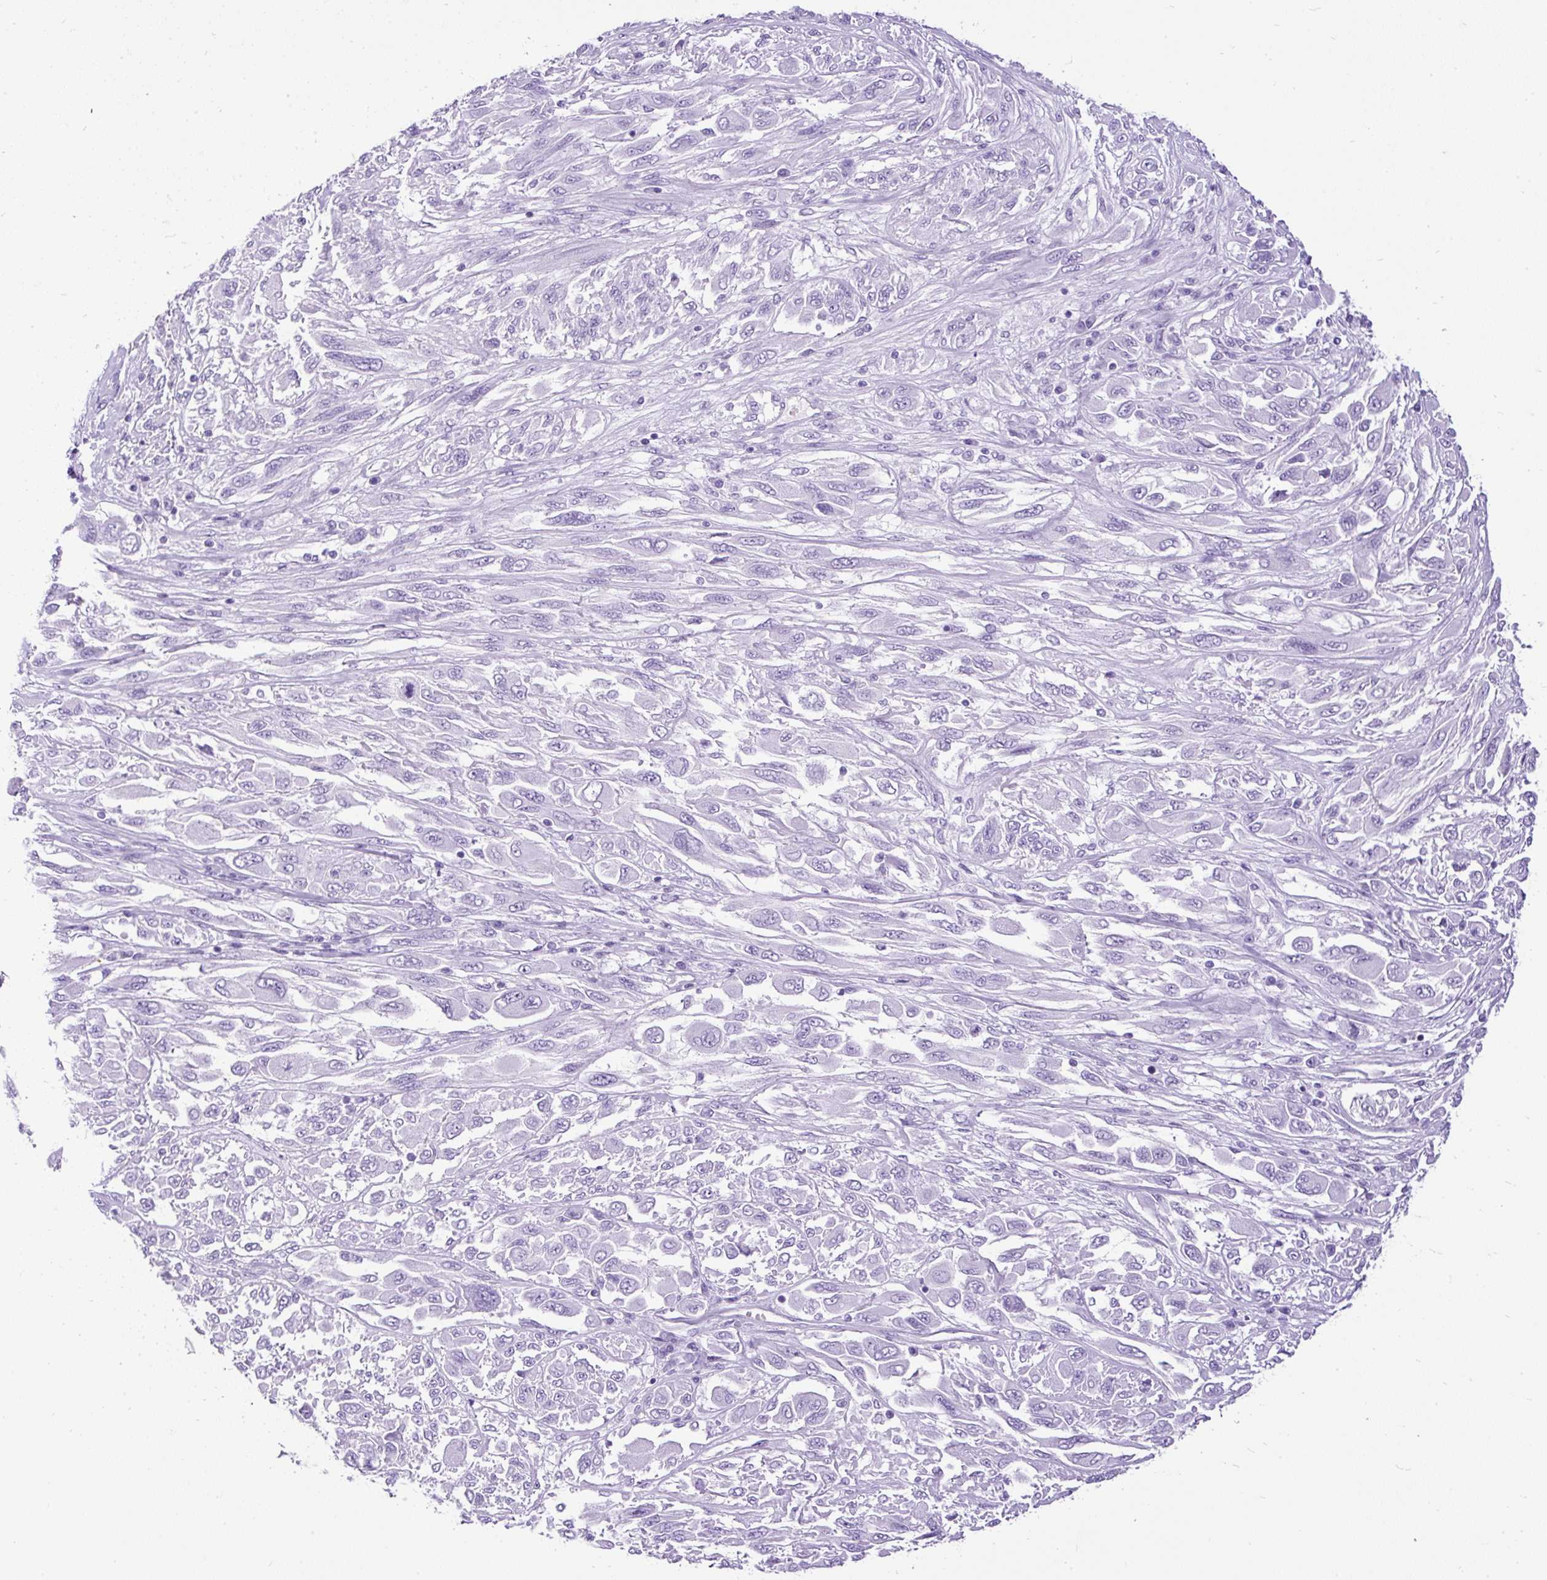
{"staining": {"intensity": "negative", "quantity": "none", "location": "none"}, "tissue": "melanoma", "cell_type": "Tumor cells", "image_type": "cancer", "snomed": [{"axis": "morphology", "description": "Malignant melanoma, NOS"}, {"axis": "topography", "description": "Skin"}], "caption": "An immunohistochemistry photomicrograph of melanoma is shown. There is no staining in tumor cells of melanoma.", "gene": "CEL", "patient": {"sex": "female", "age": 91}}